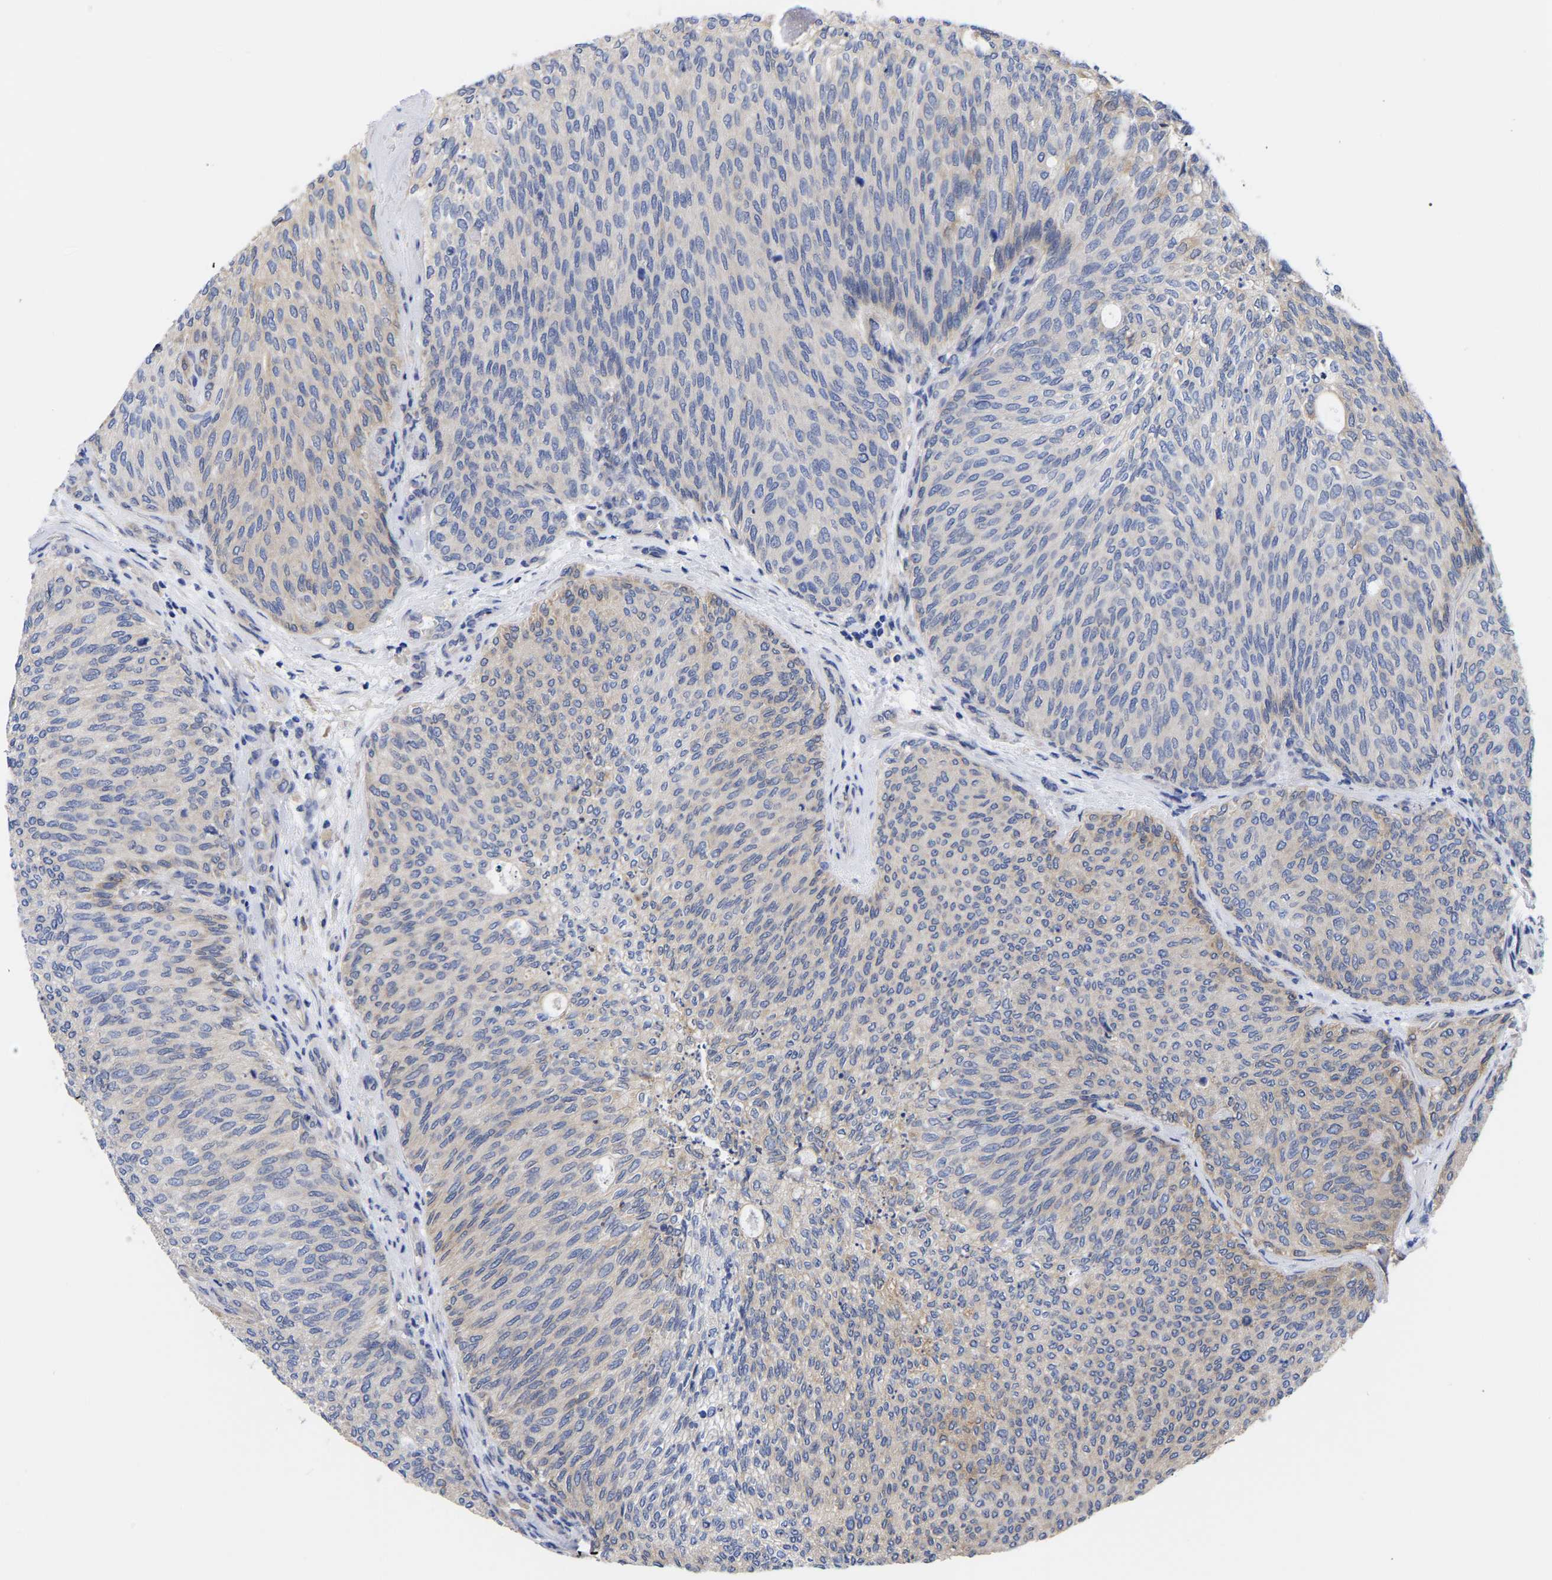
{"staining": {"intensity": "moderate", "quantity": "<25%", "location": "cytoplasmic/membranous"}, "tissue": "urothelial cancer", "cell_type": "Tumor cells", "image_type": "cancer", "snomed": [{"axis": "morphology", "description": "Urothelial carcinoma, Low grade"}, {"axis": "topography", "description": "Urinary bladder"}], "caption": "Urothelial carcinoma (low-grade) stained with a protein marker shows moderate staining in tumor cells.", "gene": "CFAP298", "patient": {"sex": "female", "age": 79}}